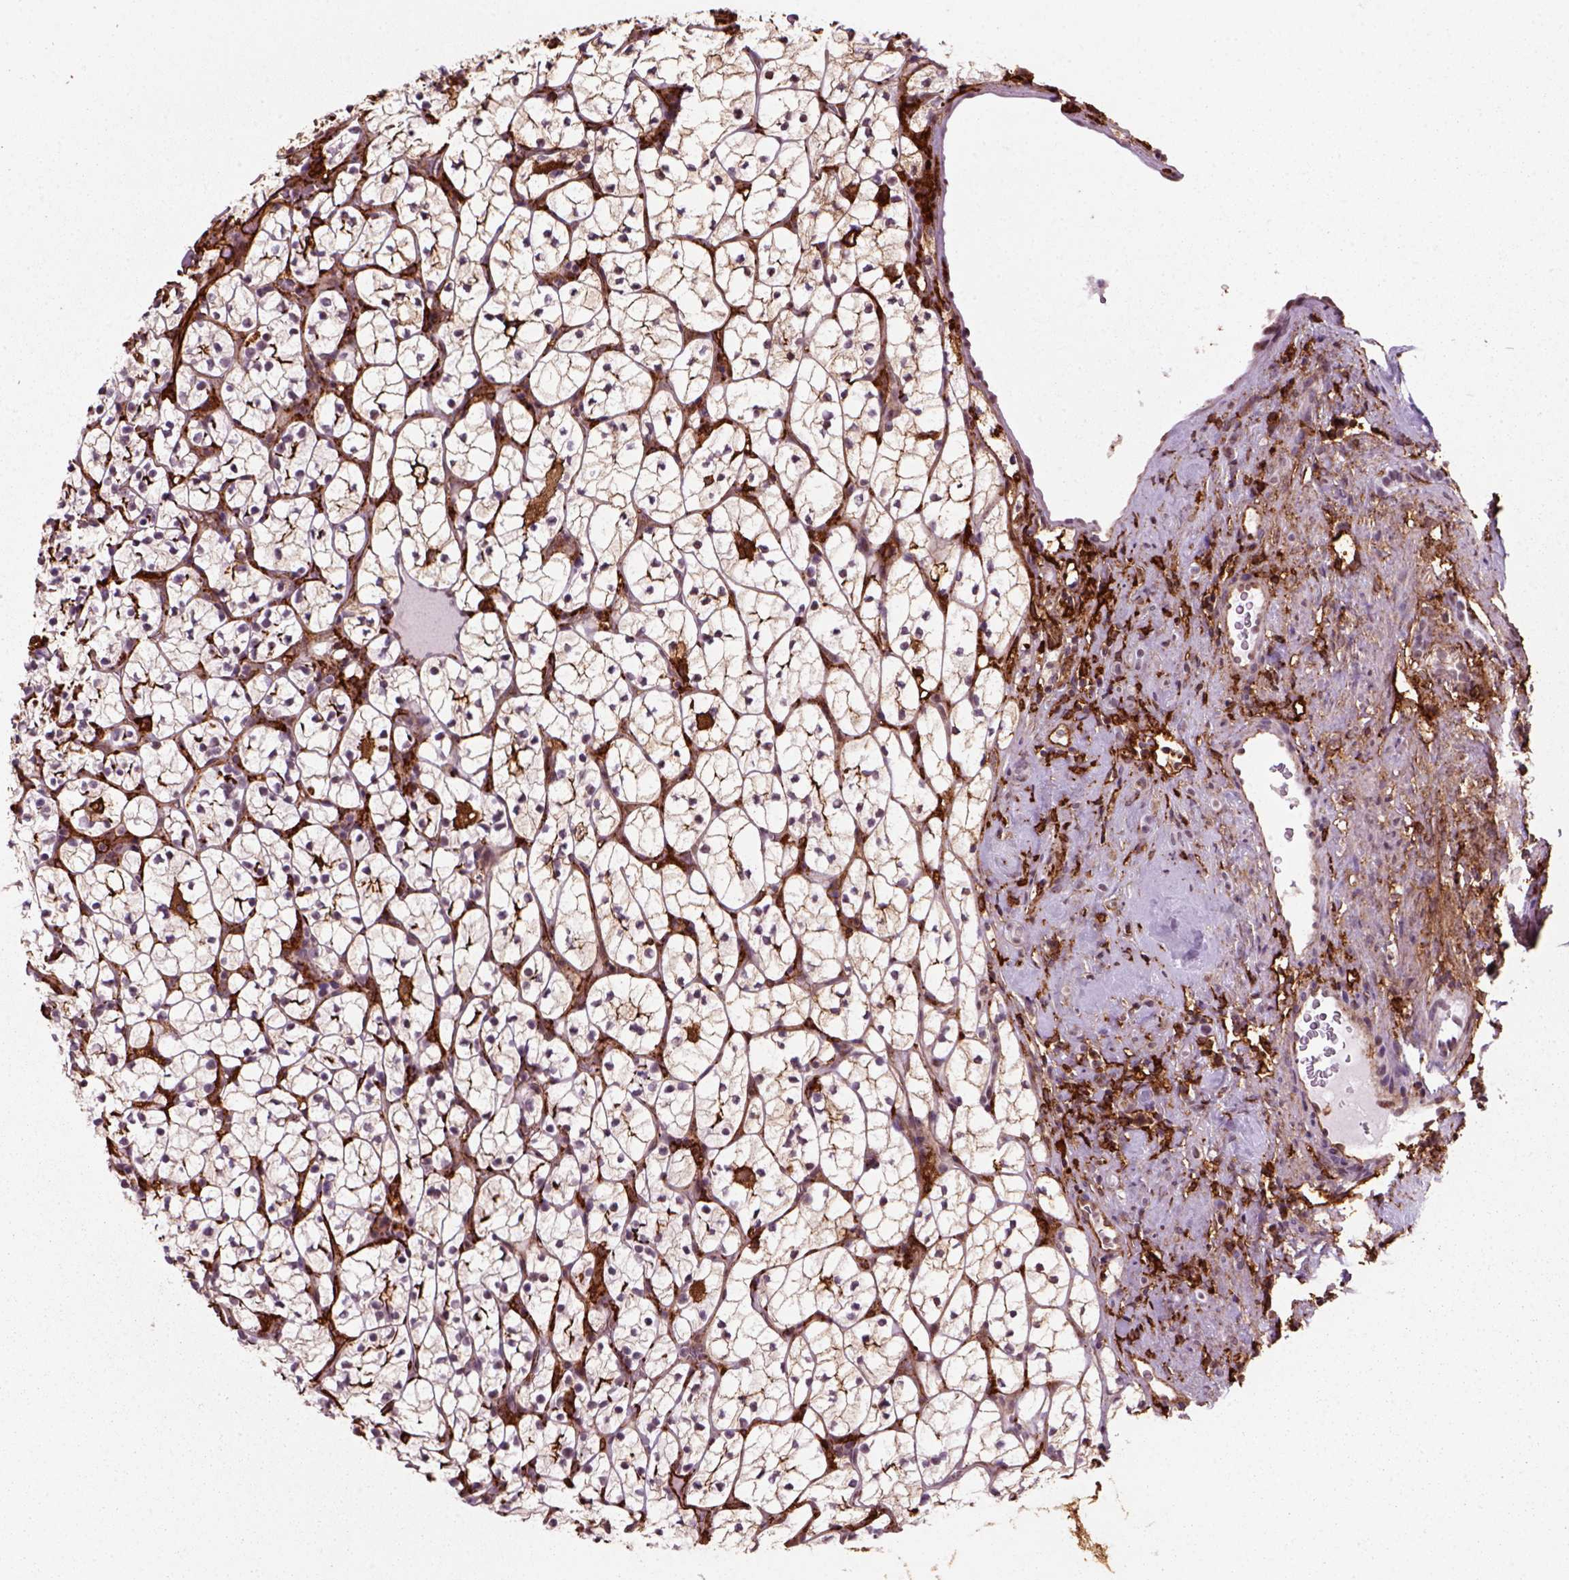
{"staining": {"intensity": "strong", "quantity": "25%-75%", "location": "cytoplasmic/membranous"}, "tissue": "renal cancer", "cell_type": "Tumor cells", "image_type": "cancer", "snomed": [{"axis": "morphology", "description": "Adenocarcinoma, NOS"}, {"axis": "topography", "description": "Kidney"}], "caption": "A photomicrograph of human renal adenocarcinoma stained for a protein demonstrates strong cytoplasmic/membranous brown staining in tumor cells.", "gene": "MARCKS", "patient": {"sex": "female", "age": 89}}